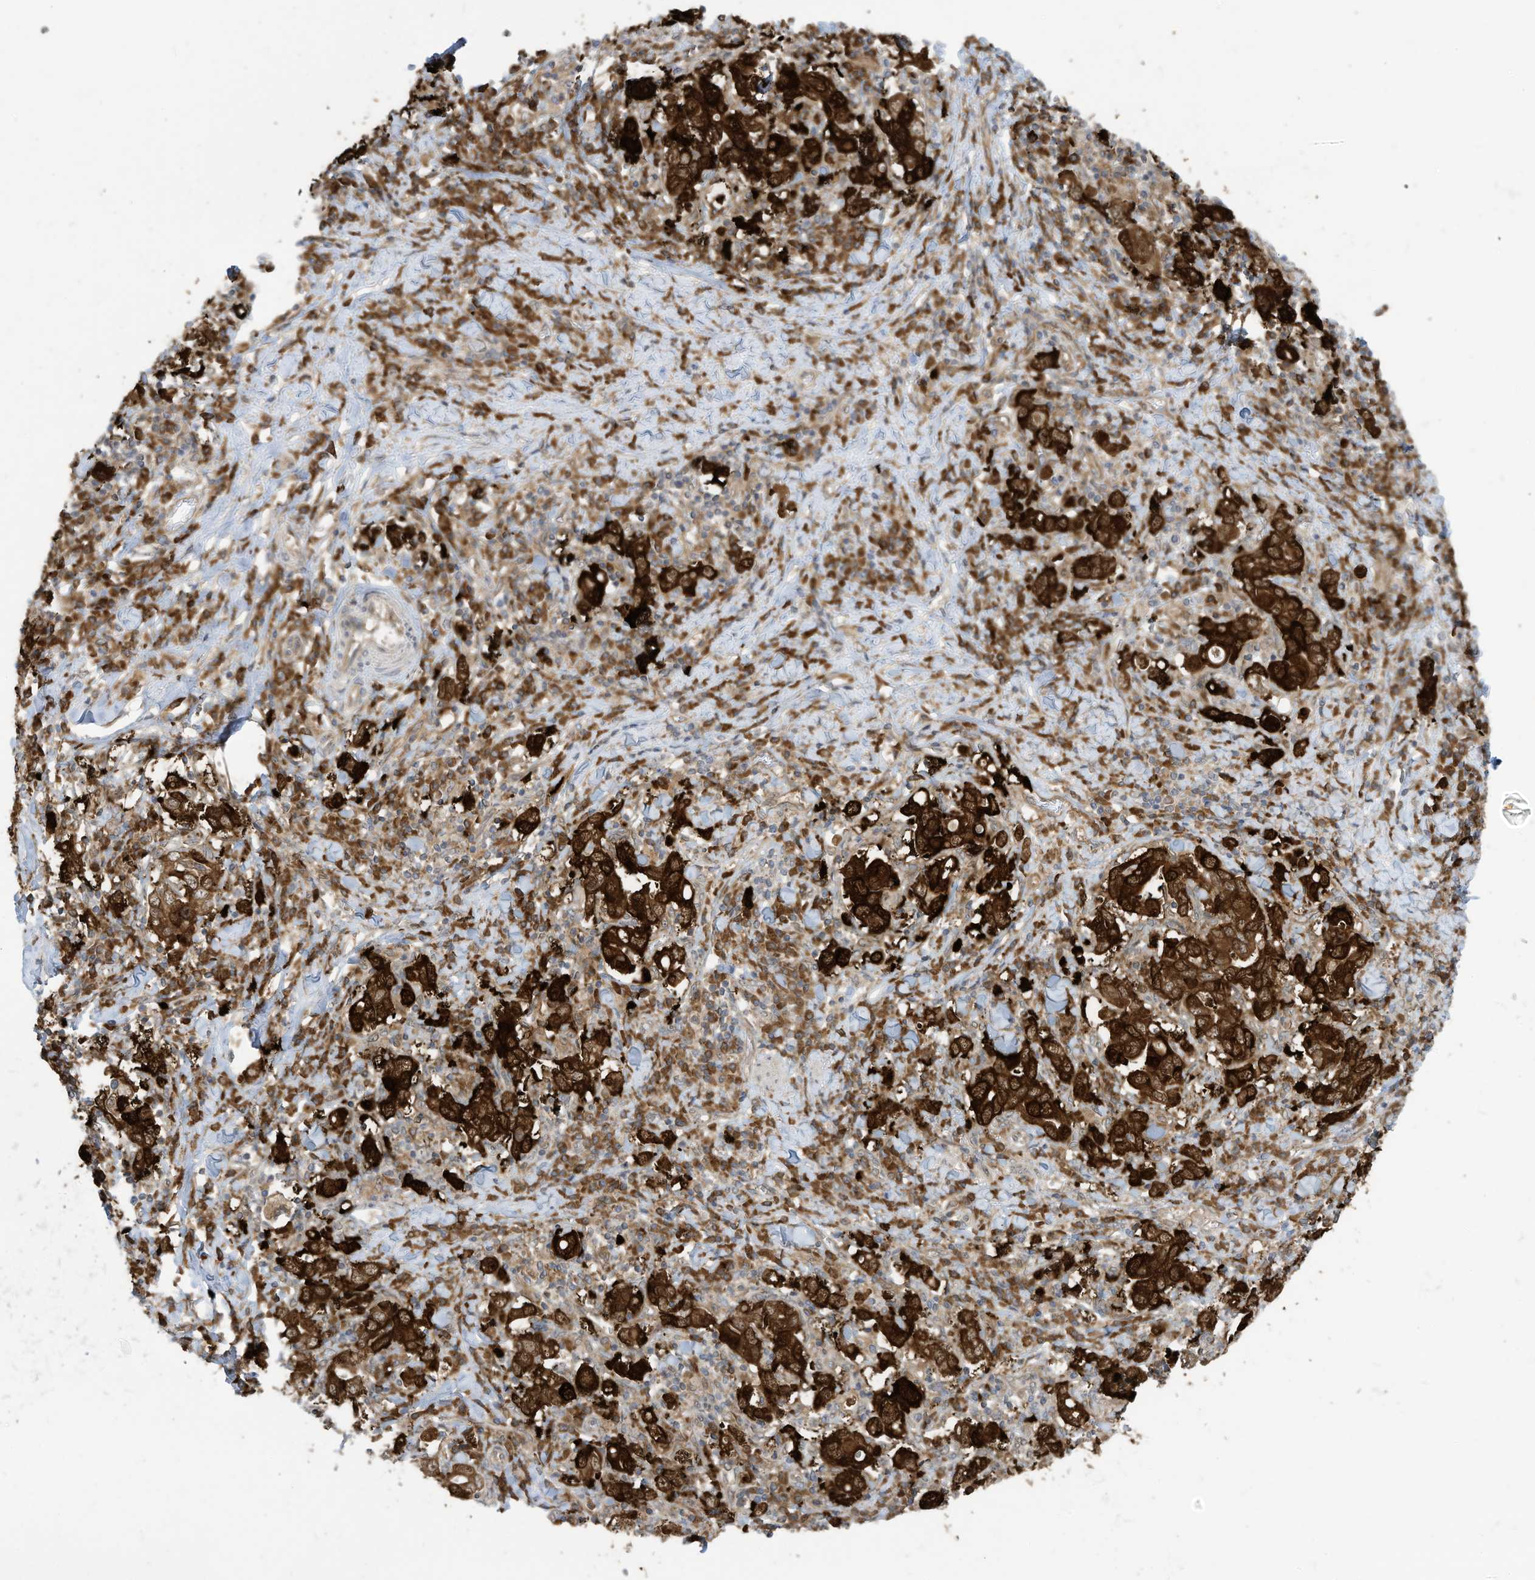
{"staining": {"intensity": "strong", "quantity": ">75%", "location": "cytoplasmic/membranous"}, "tissue": "stomach cancer", "cell_type": "Tumor cells", "image_type": "cancer", "snomed": [{"axis": "morphology", "description": "Adenocarcinoma, NOS"}, {"axis": "topography", "description": "Stomach, upper"}], "caption": "Stomach cancer (adenocarcinoma) stained with a protein marker shows strong staining in tumor cells.", "gene": "USE1", "patient": {"sex": "male", "age": 62}}